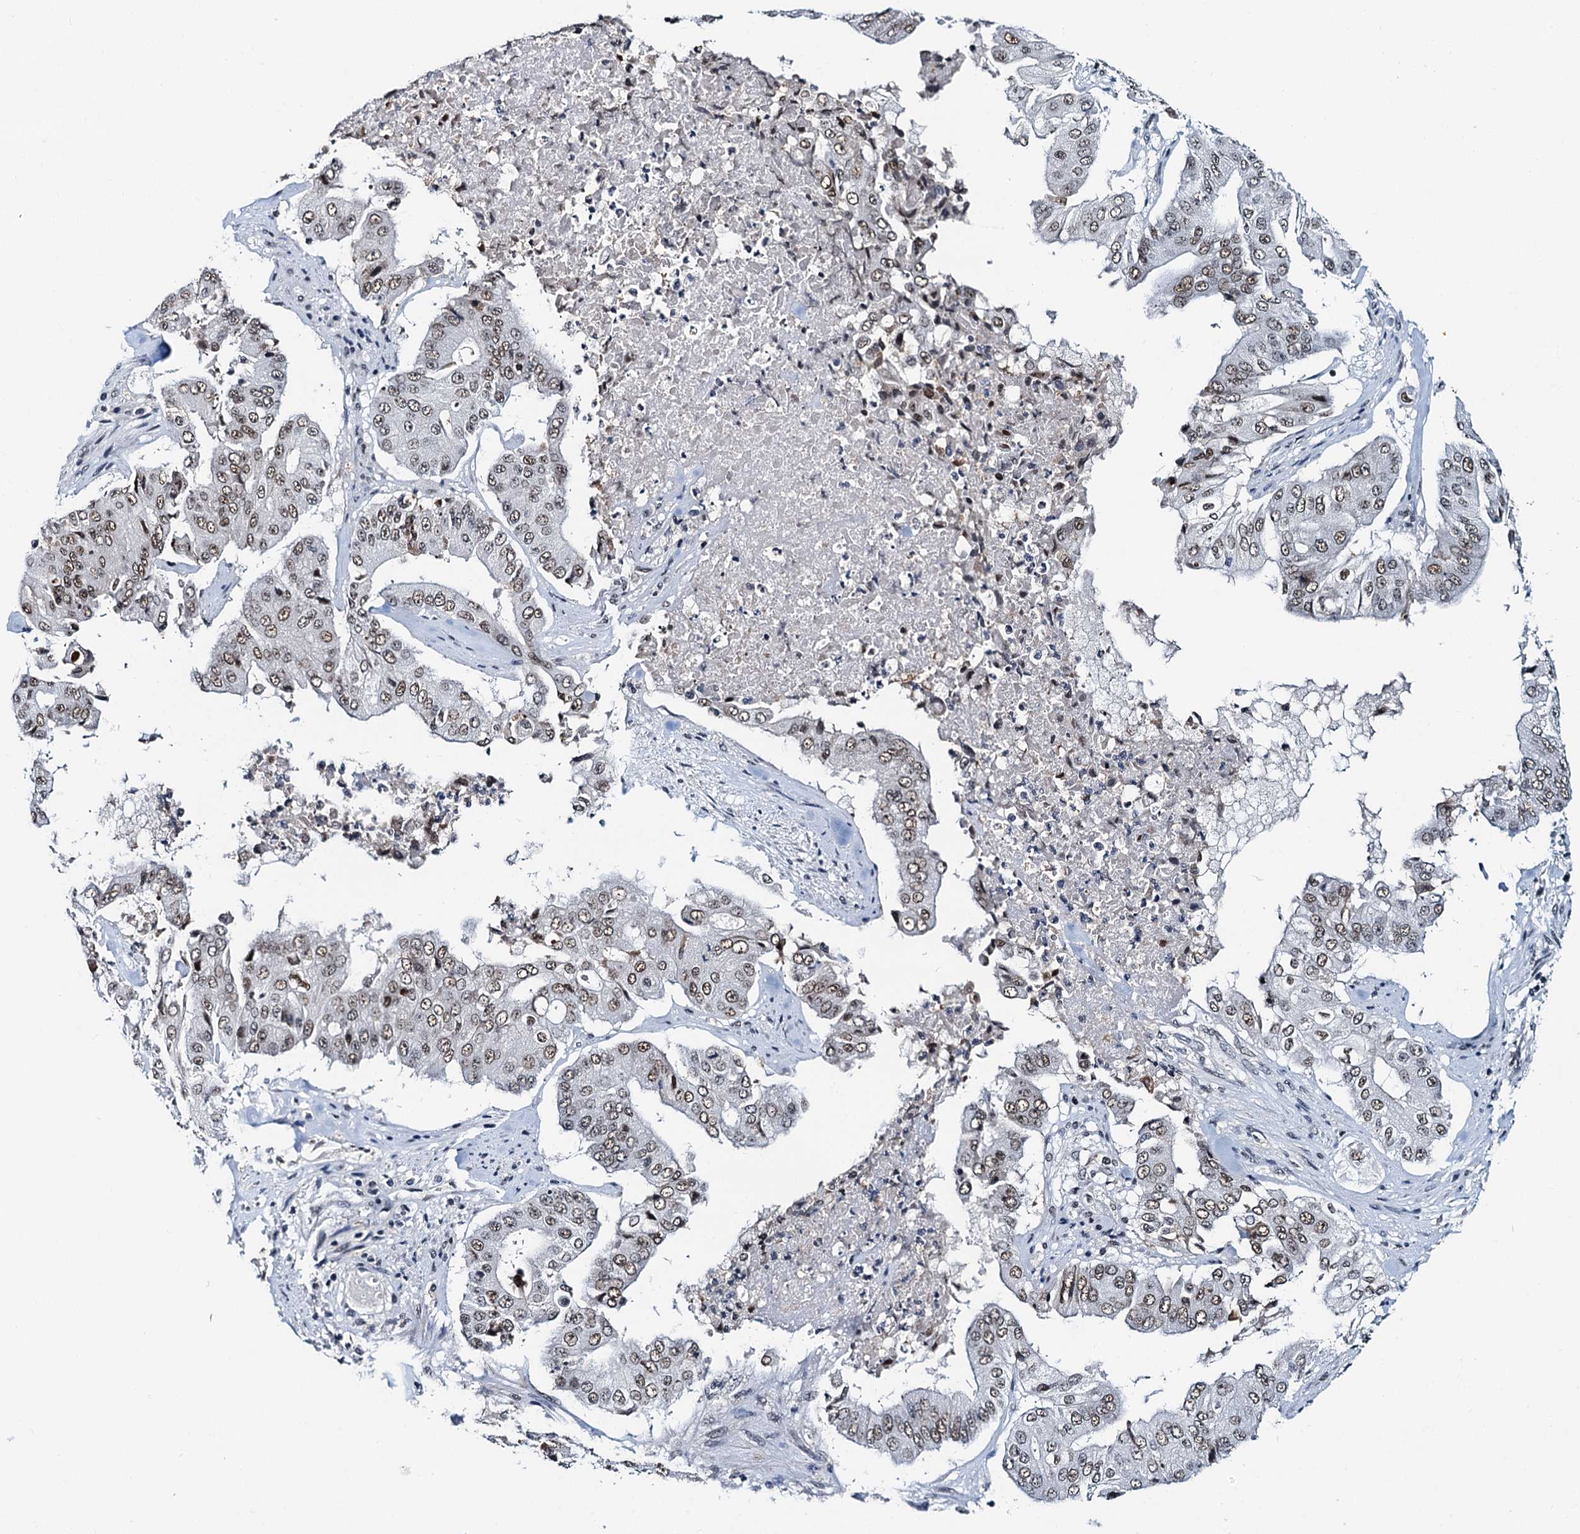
{"staining": {"intensity": "moderate", "quantity": ">75%", "location": "nuclear"}, "tissue": "pancreatic cancer", "cell_type": "Tumor cells", "image_type": "cancer", "snomed": [{"axis": "morphology", "description": "Adenocarcinoma, NOS"}, {"axis": "topography", "description": "Pancreas"}], "caption": "Human adenocarcinoma (pancreatic) stained with a protein marker reveals moderate staining in tumor cells.", "gene": "SNRPD1", "patient": {"sex": "female", "age": 77}}